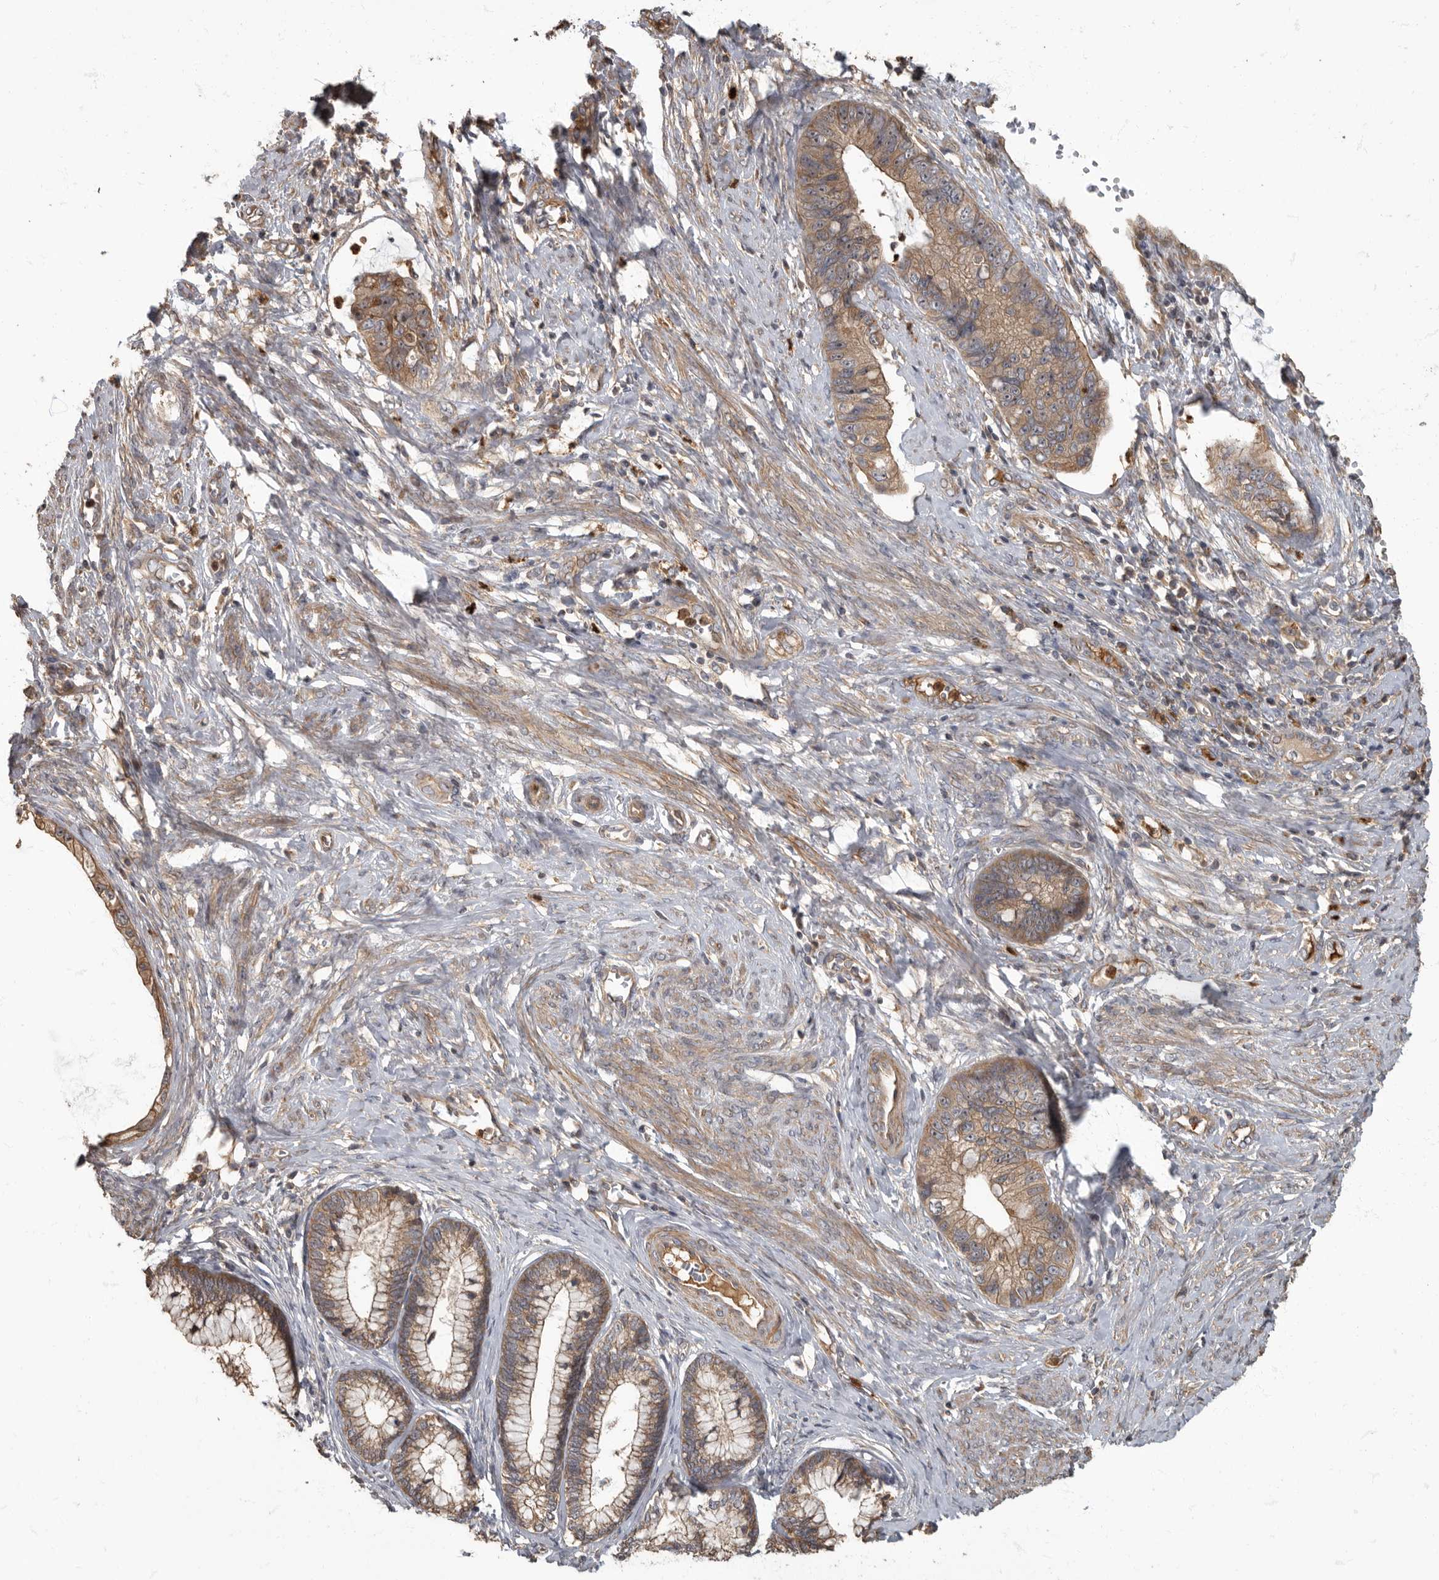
{"staining": {"intensity": "moderate", "quantity": ">75%", "location": "cytoplasmic/membranous"}, "tissue": "cervical cancer", "cell_type": "Tumor cells", "image_type": "cancer", "snomed": [{"axis": "morphology", "description": "Adenocarcinoma, NOS"}, {"axis": "topography", "description": "Cervix"}], "caption": "Protein staining of cervical cancer tissue shows moderate cytoplasmic/membranous expression in about >75% of tumor cells.", "gene": "DAAM1", "patient": {"sex": "female", "age": 44}}